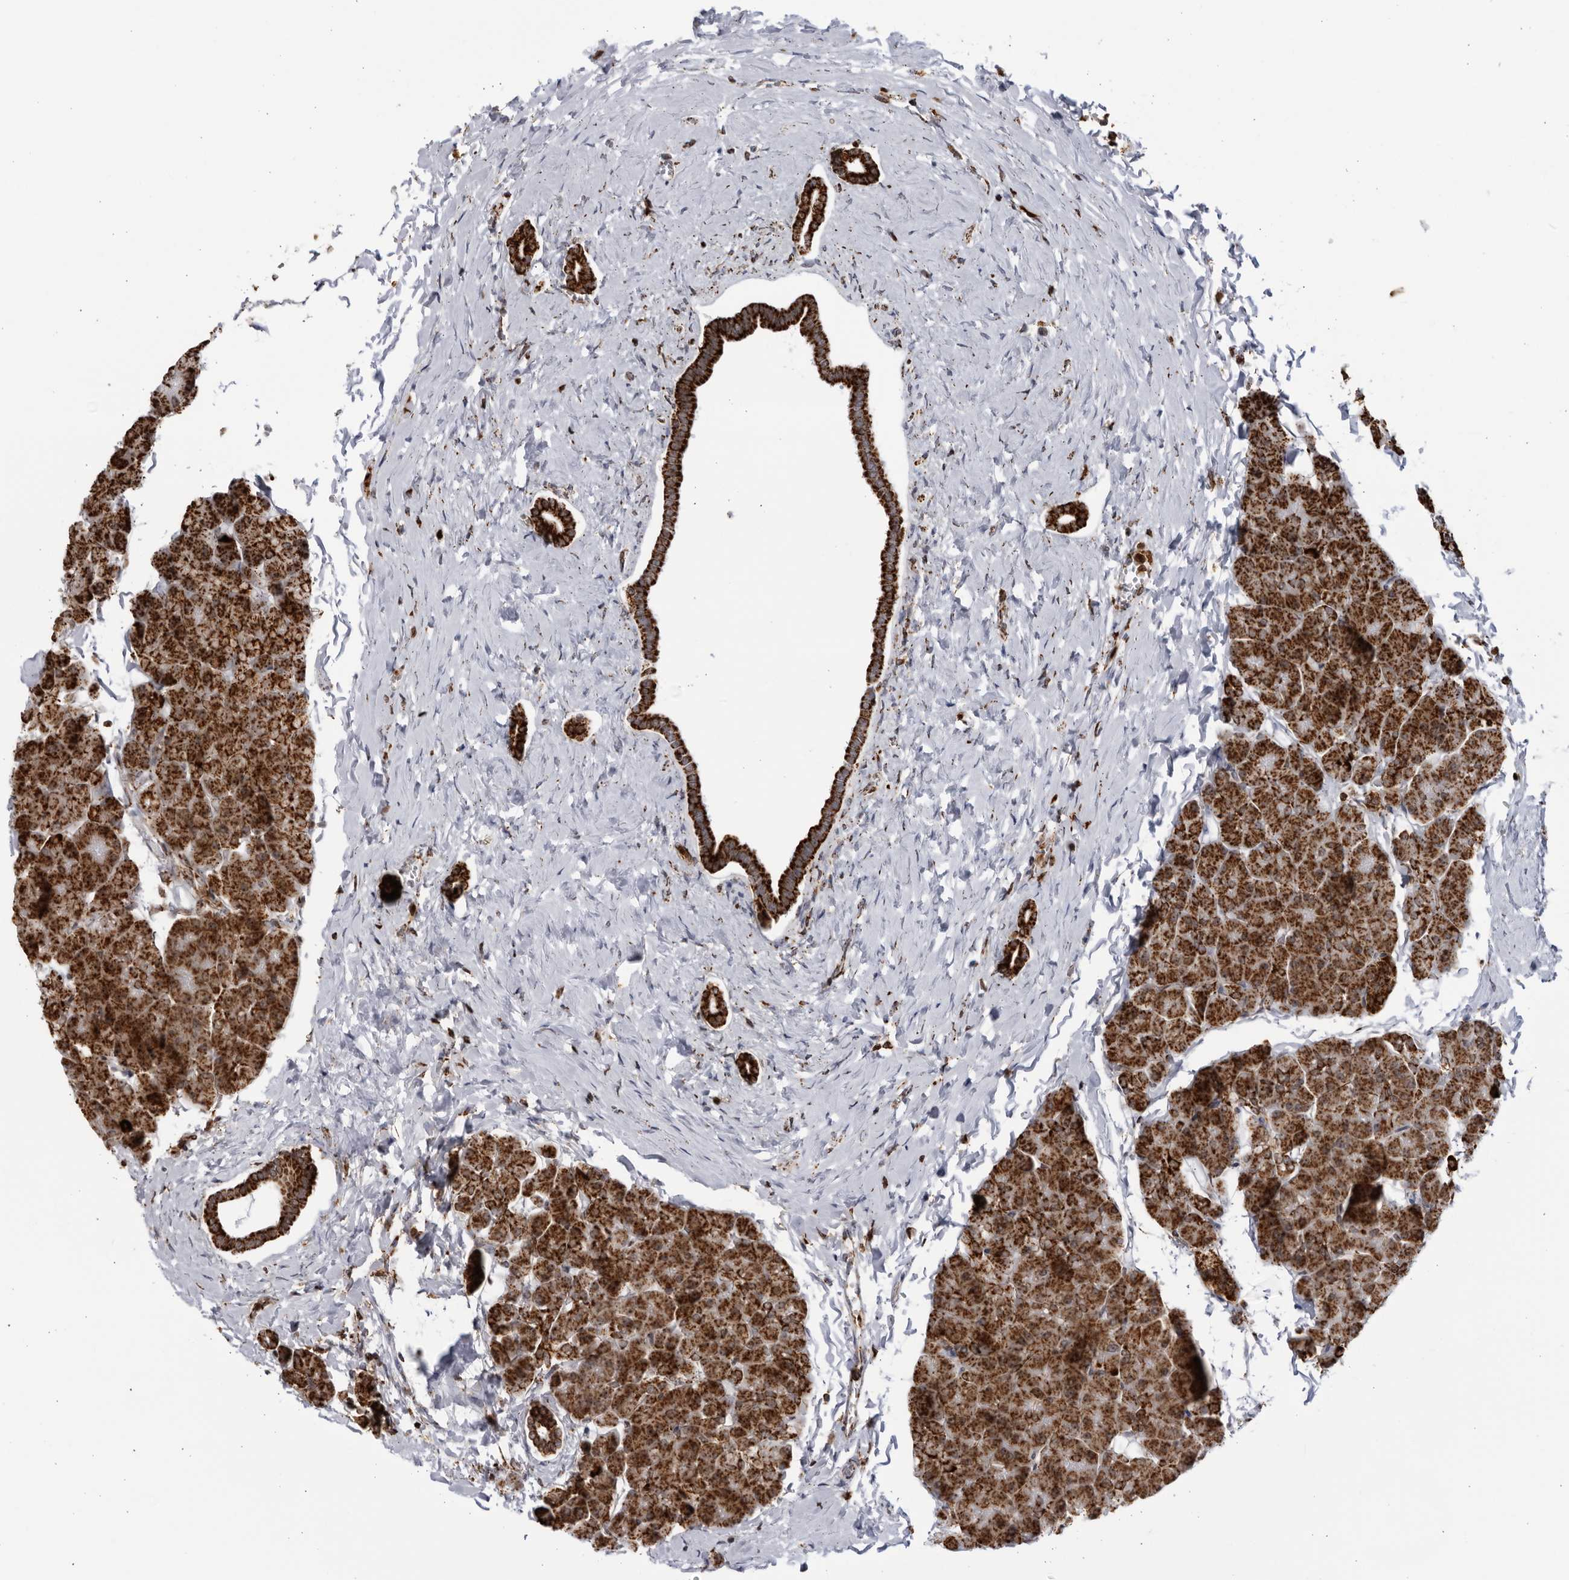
{"staining": {"intensity": "strong", "quantity": ">75%", "location": "cytoplasmic/membranous"}, "tissue": "pancreas", "cell_type": "Exocrine glandular cells", "image_type": "normal", "snomed": [{"axis": "morphology", "description": "Normal tissue, NOS"}, {"axis": "topography", "description": "Pancreas"}], "caption": "High-magnification brightfield microscopy of unremarkable pancreas stained with DAB (brown) and counterstained with hematoxylin (blue). exocrine glandular cells exhibit strong cytoplasmic/membranous expression is present in approximately>75% of cells. (brown staining indicates protein expression, while blue staining denotes nuclei).", "gene": "RBM34", "patient": {"sex": "male", "age": 35}}